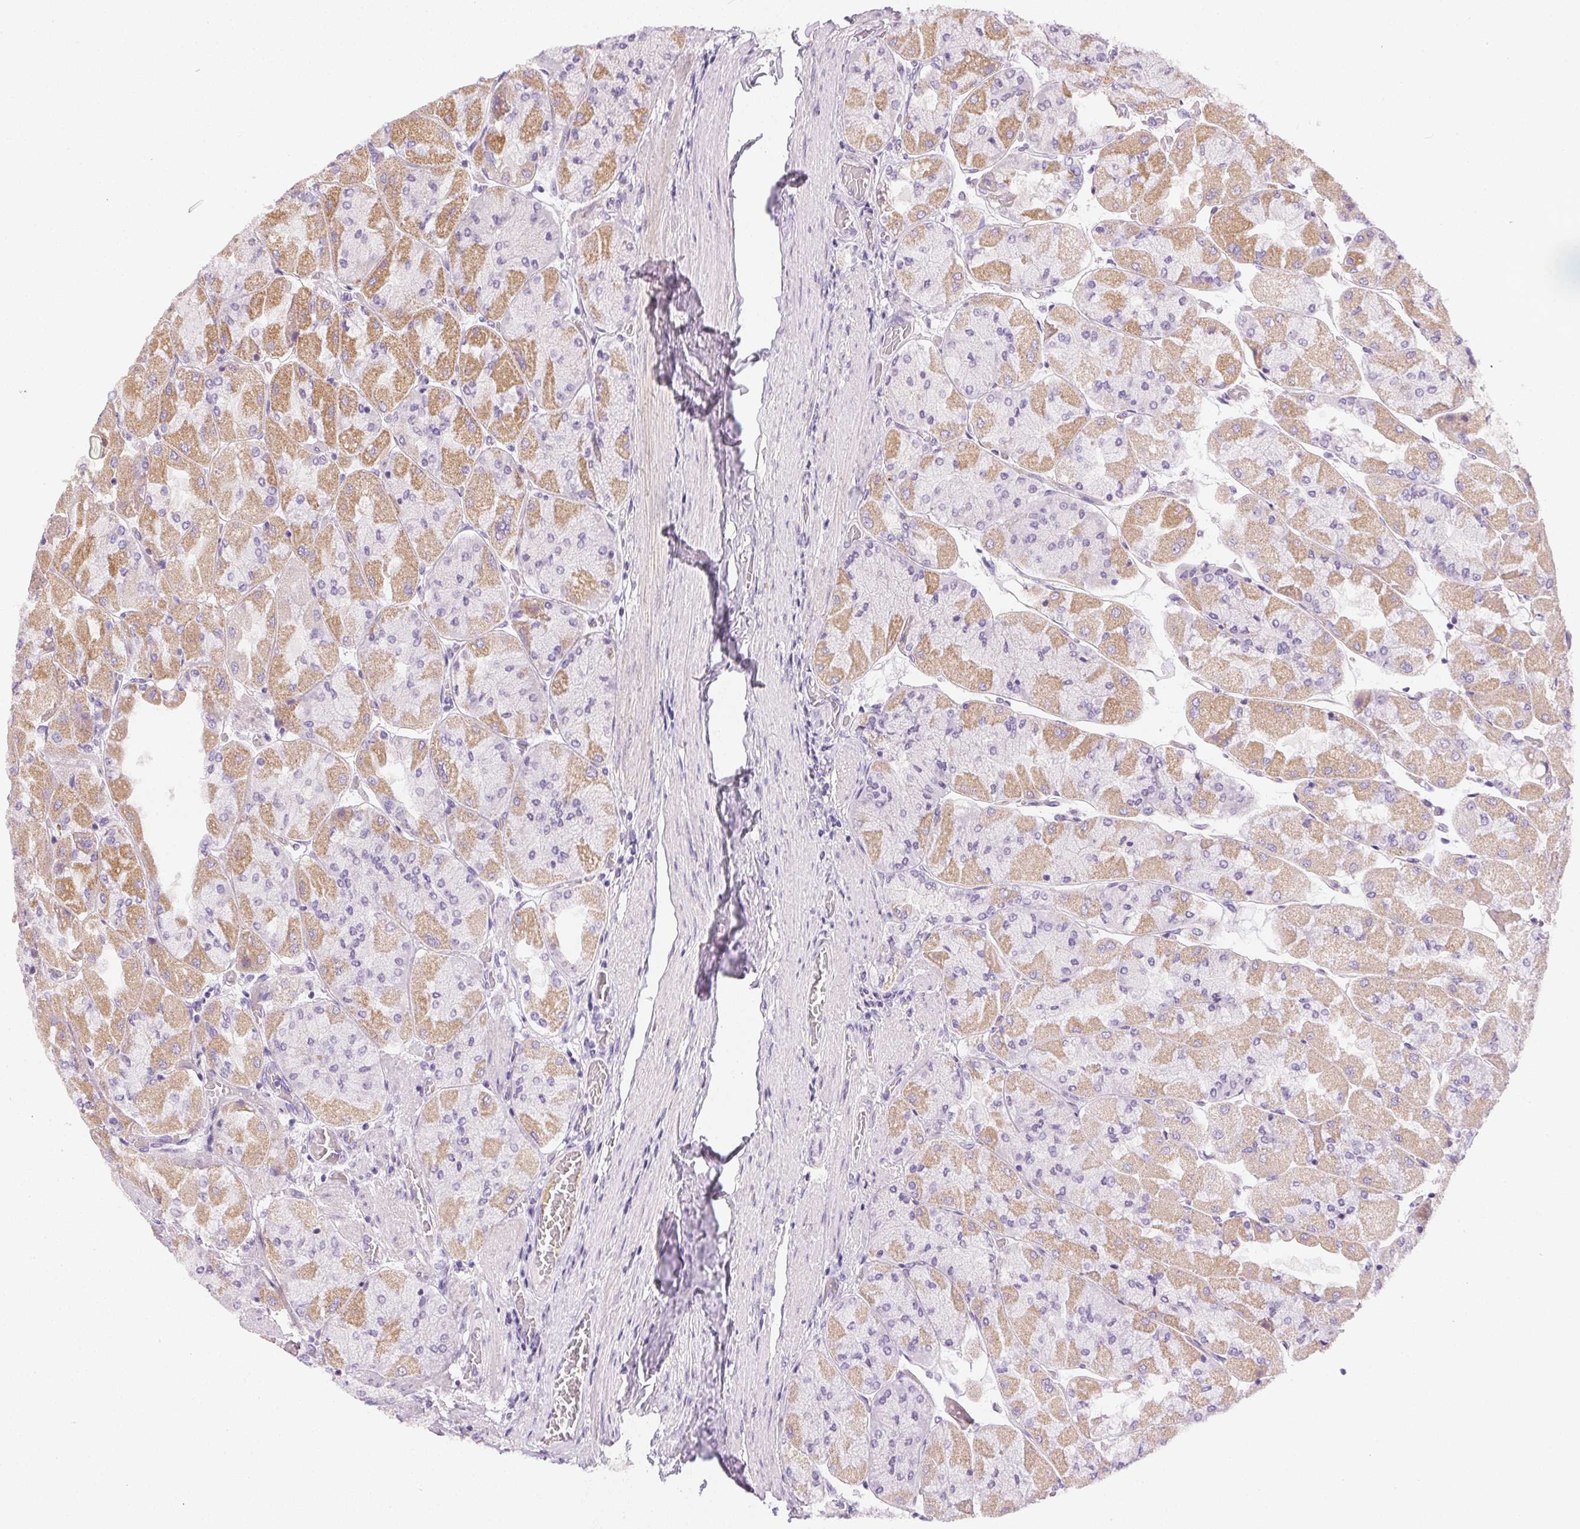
{"staining": {"intensity": "moderate", "quantity": "25%-75%", "location": "cytoplasmic/membranous"}, "tissue": "stomach", "cell_type": "Glandular cells", "image_type": "normal", "snomed": [{"axis": "morphology", "description": "Normal tissue, NOS"}, {"axis": "topography", "description": "Stomach"}], "caption": "The histopathology image displays staining of benign stomach, revealing moderate cytoplasmic/membranous protein positivity (brown color) within glandular cells. (IHC, brightfield microscopy, high magnification).", "gene": "GSDMC", "patient": {"sex": "female", "age": 61}}